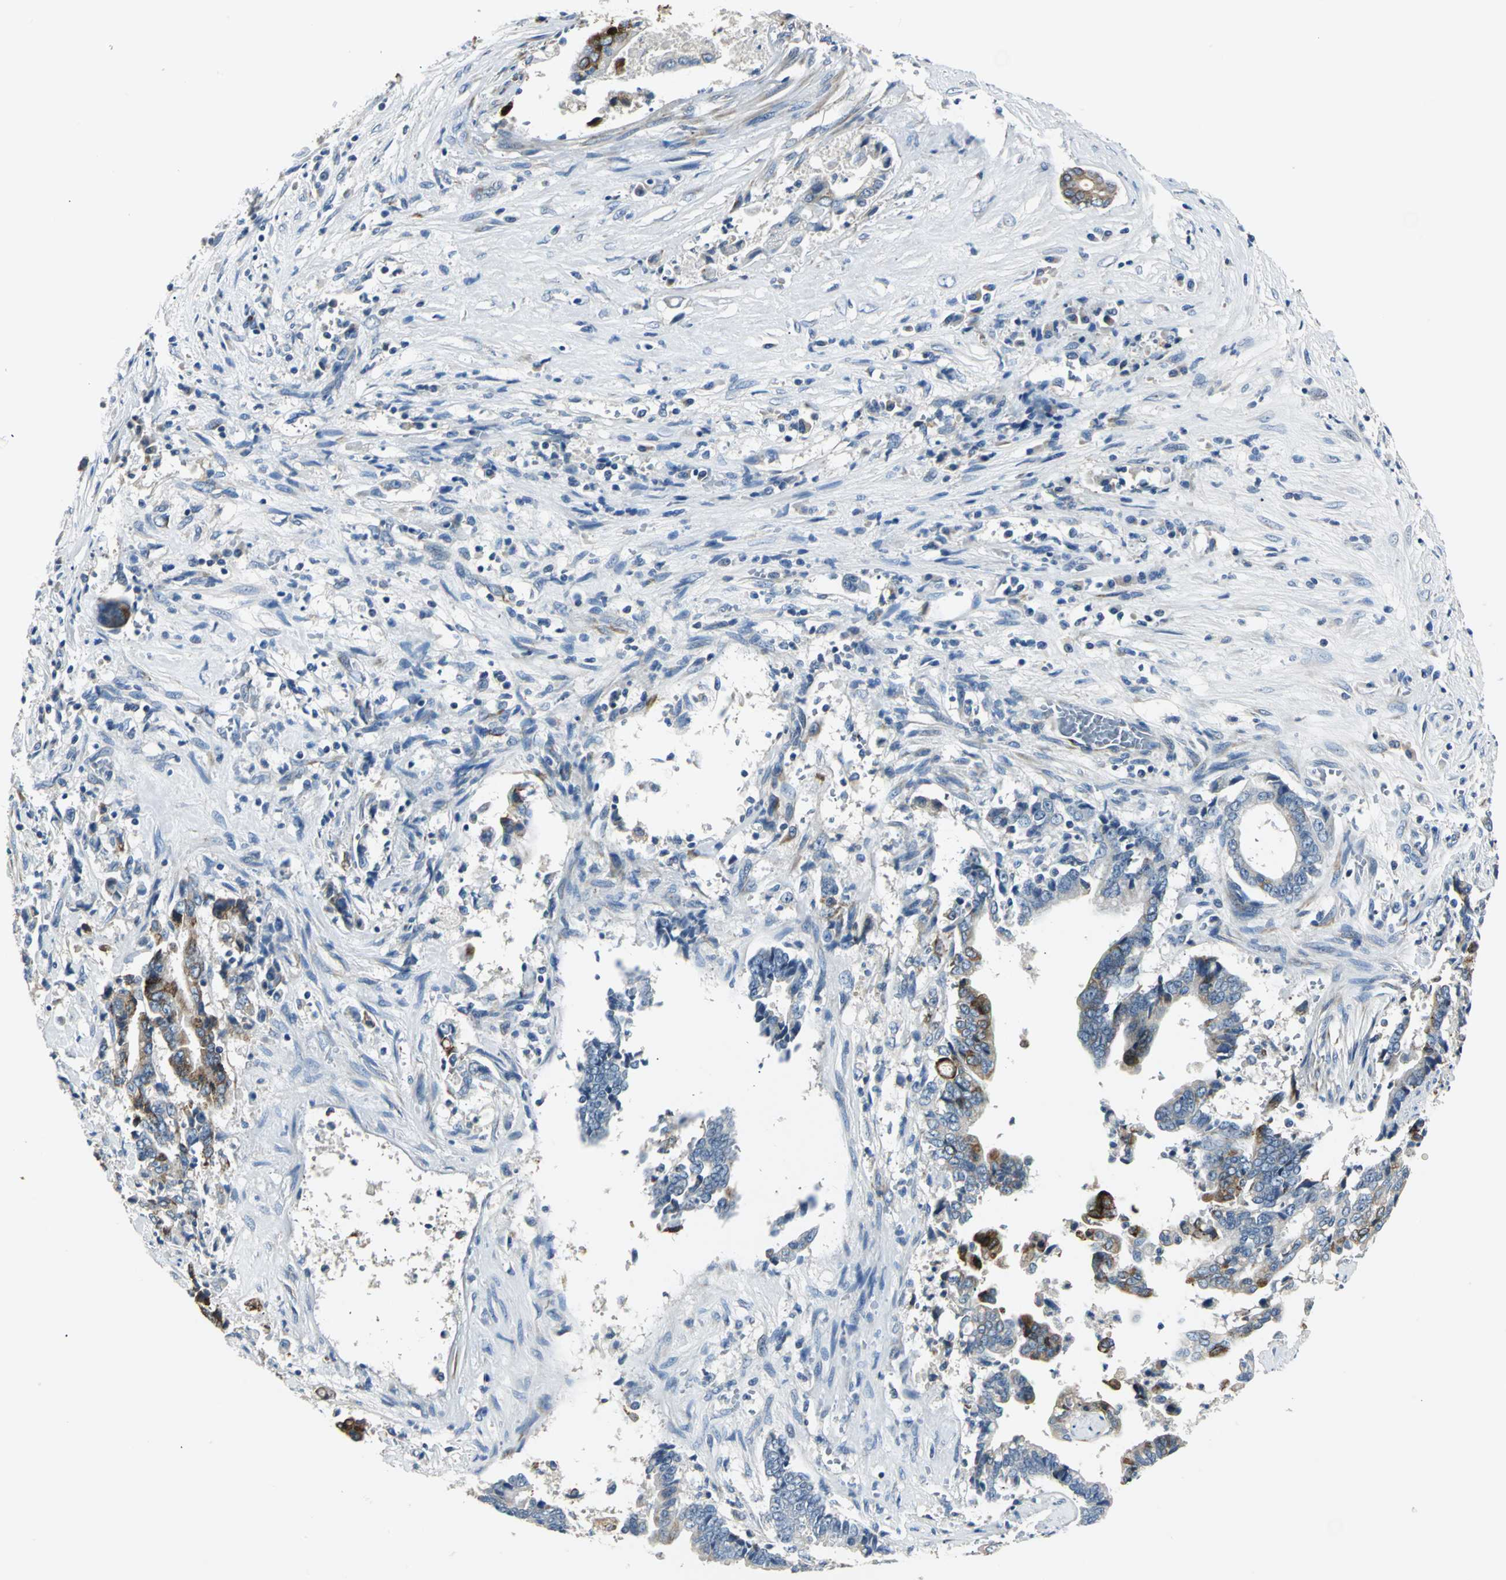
{"staining": {"intensity": "strong", "quantity": ">75%", "location": "cytoplasmic/membranous"}, "tissue": "liver cancer", "cell_type": "Tumor cells", "image_type": "cancer", "snomed": [{"axis": "morphology", "description": "Cholangiocarcinoma"}, {"axis": "topography", "description": "Liver"}], "caption": "Protein expression analysis of liver cholangiocarcinoma demonstrates strong cytoplasmic/membranous positivity in about >75% of tumor cells. (Stains: DAB (3,3'-diaminobenzidine) in brown, nuclei in blue, Microscopy: brightfield microscopy at high magnification).", "gene": "B3GNT2", "patient": {"sex": "male", "age": 57}}